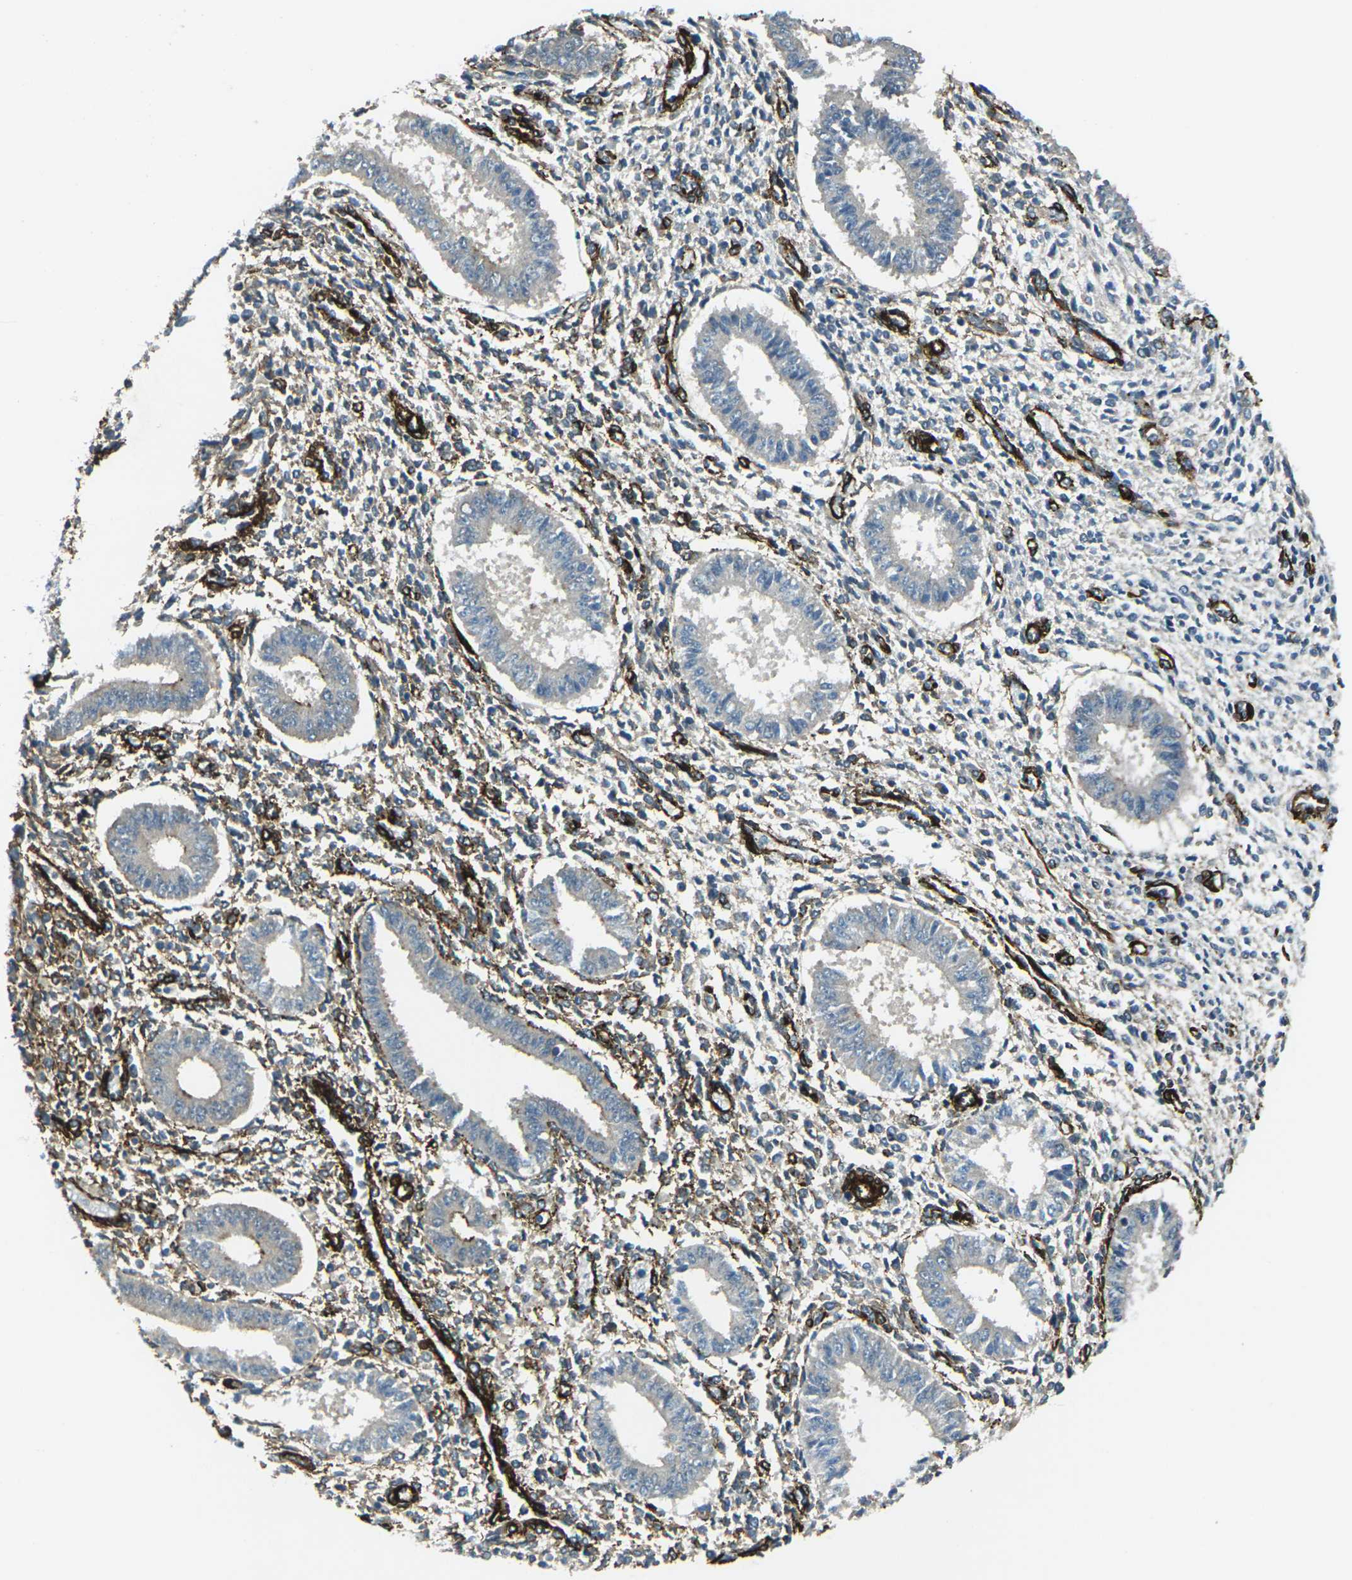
{"staining": {"intensity": "strong", "quantity": "25%-75%", "location": "cytoplasmic/membranous"}, "tissue": "endometrium", "cell_type": "Cells in endometrial stroma", "image_type": "normal", "snomed": [{"axis": "morphology", "description": "Normal tissue, NOS"}, {"axis": "topography", "description": "Endometrium"}], "caption": "Immunohistochemical staining of unremarkable human endometrium shows high levels of strong cytoplasmic/membranous staining in approximately 25%-75% of cells in endometrial stroma. The staining was performed using DAB, with brown indicating positive protein expression. Nuclei are stained blue with hematoxylin.", "gene": "GRAMD1C", "patient": {"sex": "female", "age": 35}}